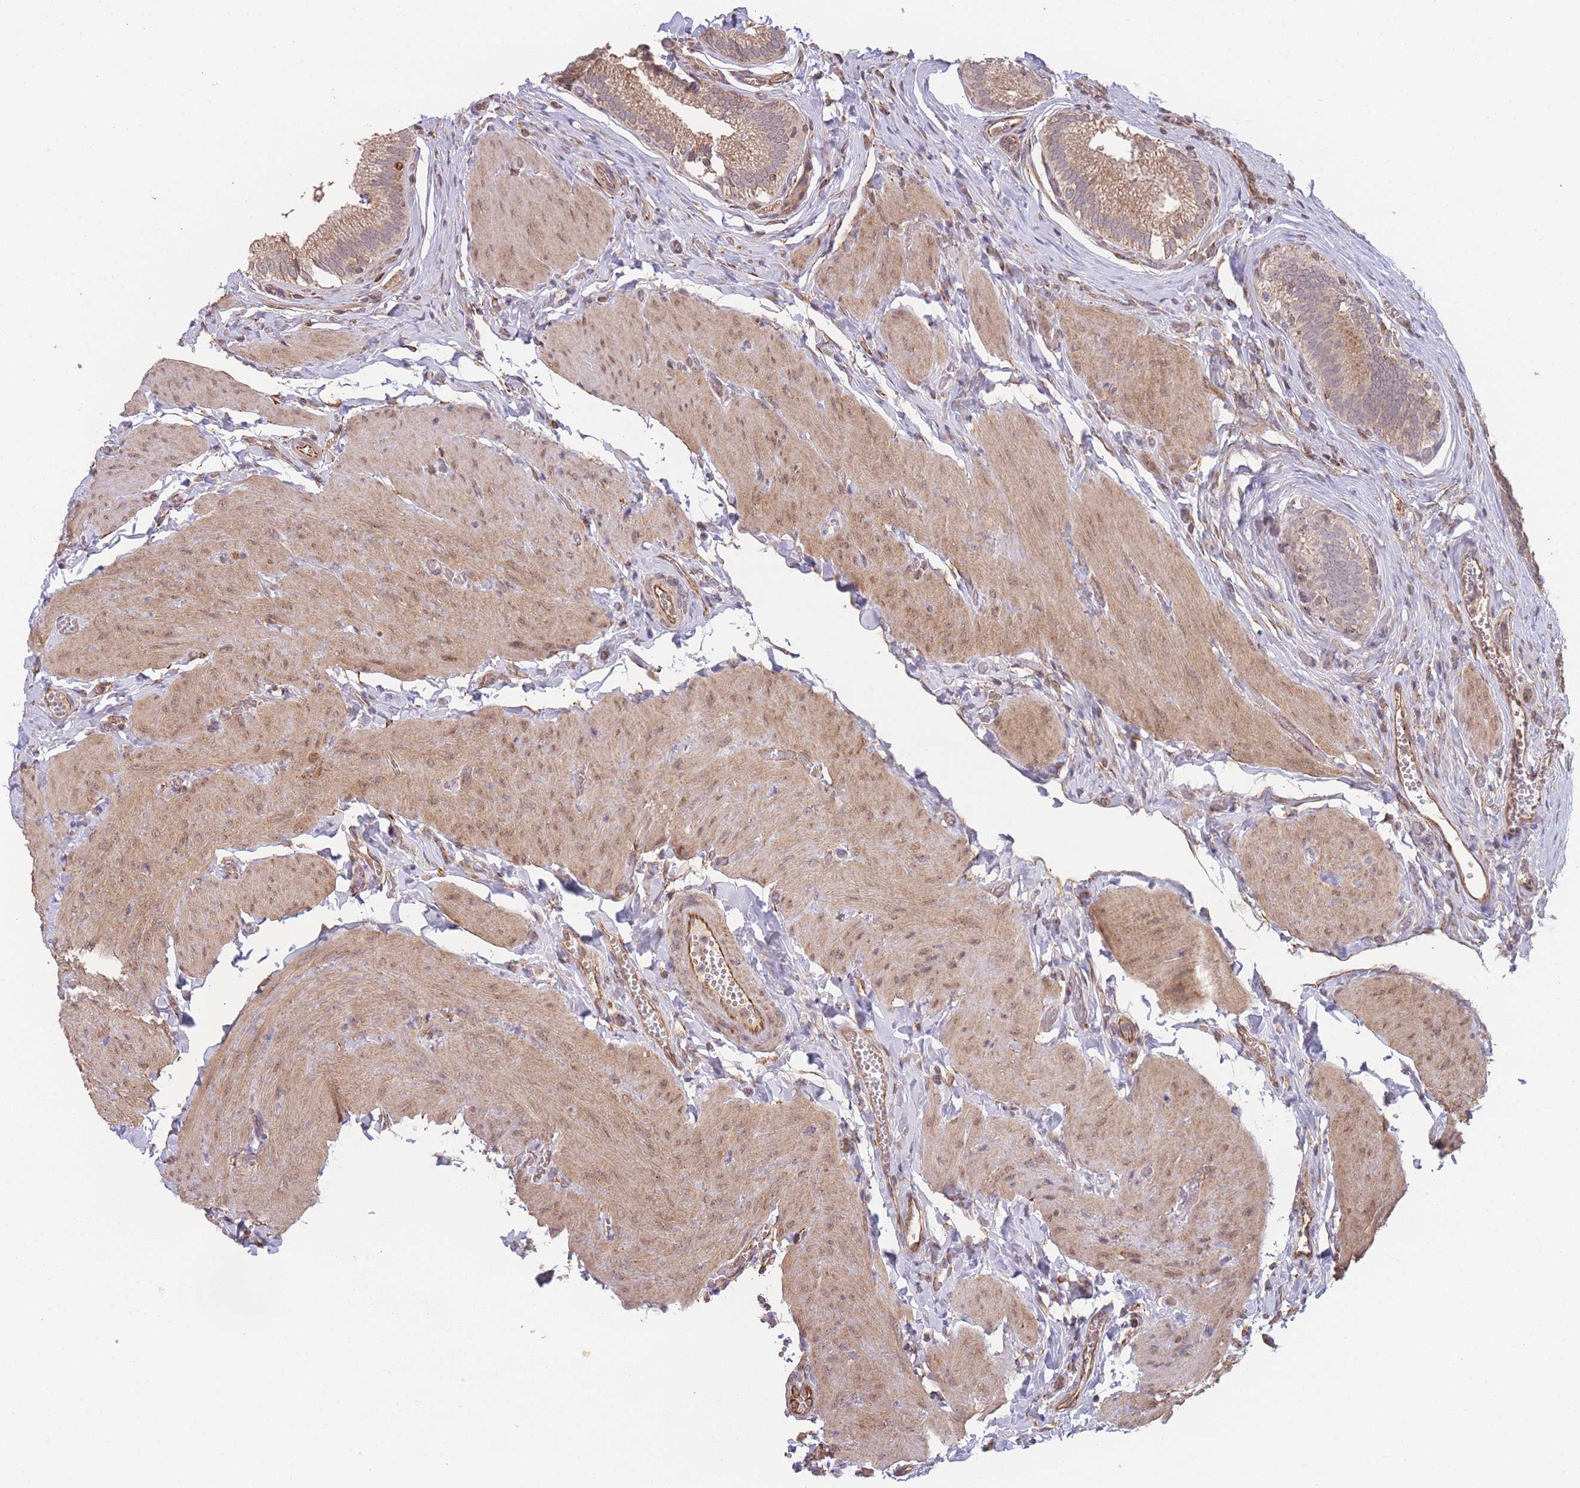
{"staining": {"intensity": "moderate", "quantity": ">75%", "location": "cytoplasmic/membranous"}, "tissue": "gallbladder", "cell_type": "Glandular cells", "image_type": "normal", "snomed": [{"axis": "morphology", "description": "Normal tissue, NOS"}, {"axis": "topography", "description": "Gallbladder"}, {"axis": "topography", "description": "Peripheral nerve tissue"}], "caption": "Immunohistochemical staining of normal human gallbladder displays >75% levels of moderate cytoplasmic/membranous protein positivity in about >75% of glandular cells.", "gene": "PXMP4", "patient": {"sex": "male", "age": 17}}